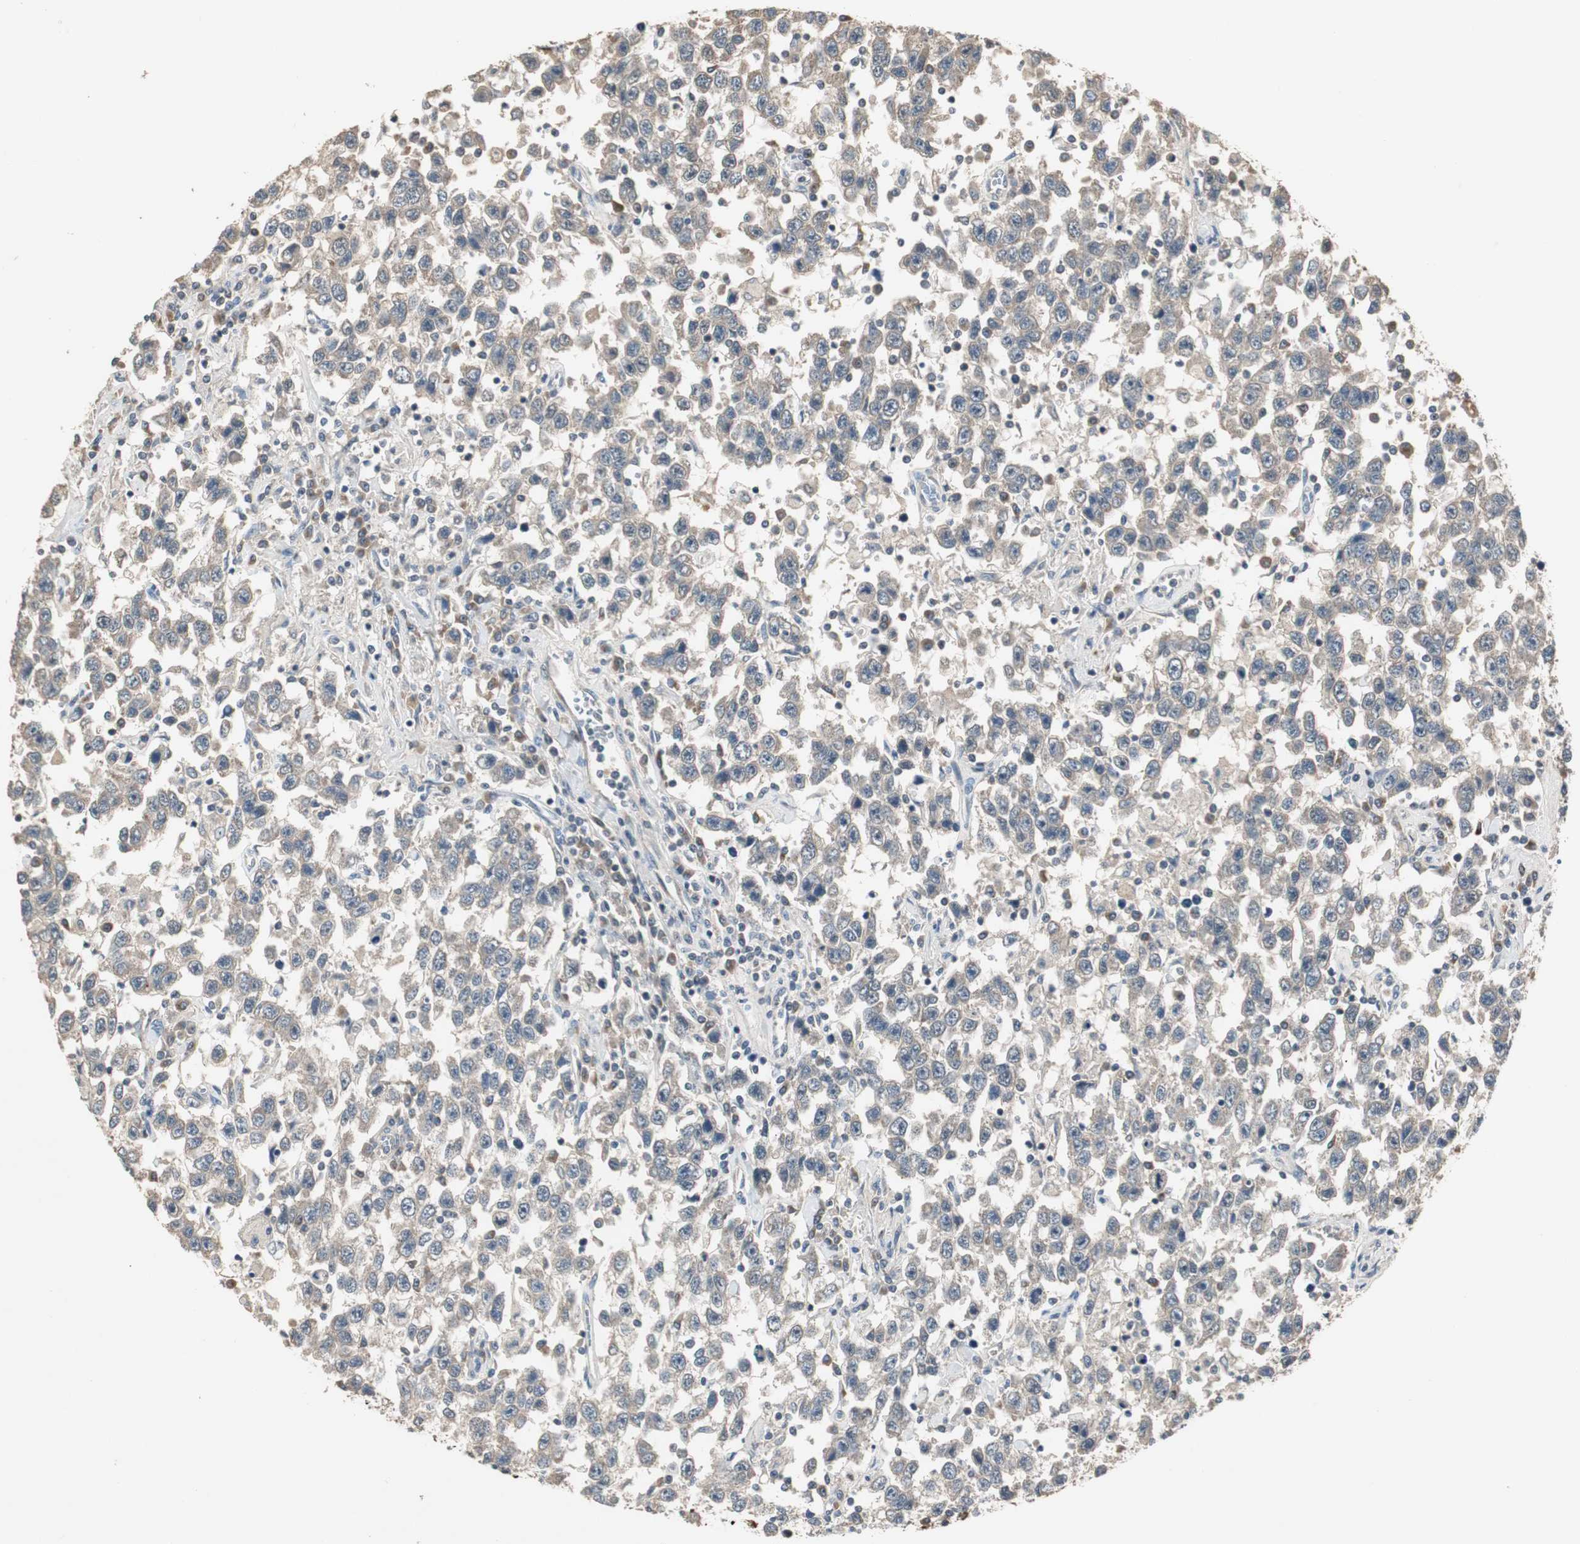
{"staining": {"intensity": "weak", "quantity": "25%-75%", "location": "cytoplasmic/membranous"}, "tissue": "testis cancer", "cell_type": "Tumor cells", "image_type": "cancer", "snomed": [{"axis": "morphology", "description": "Seminoma, NOS"}, {"axis": "topography", "description": "Testis"}], "caption": "Weak cytoplasmic/membranous positivity for a protein is identified in about 25%-75% of tumor cells of seminoma (testis) using immunohistochemistry.", "gene": "PTPRN2", "patient": {"sex": "male", "age": 41}}